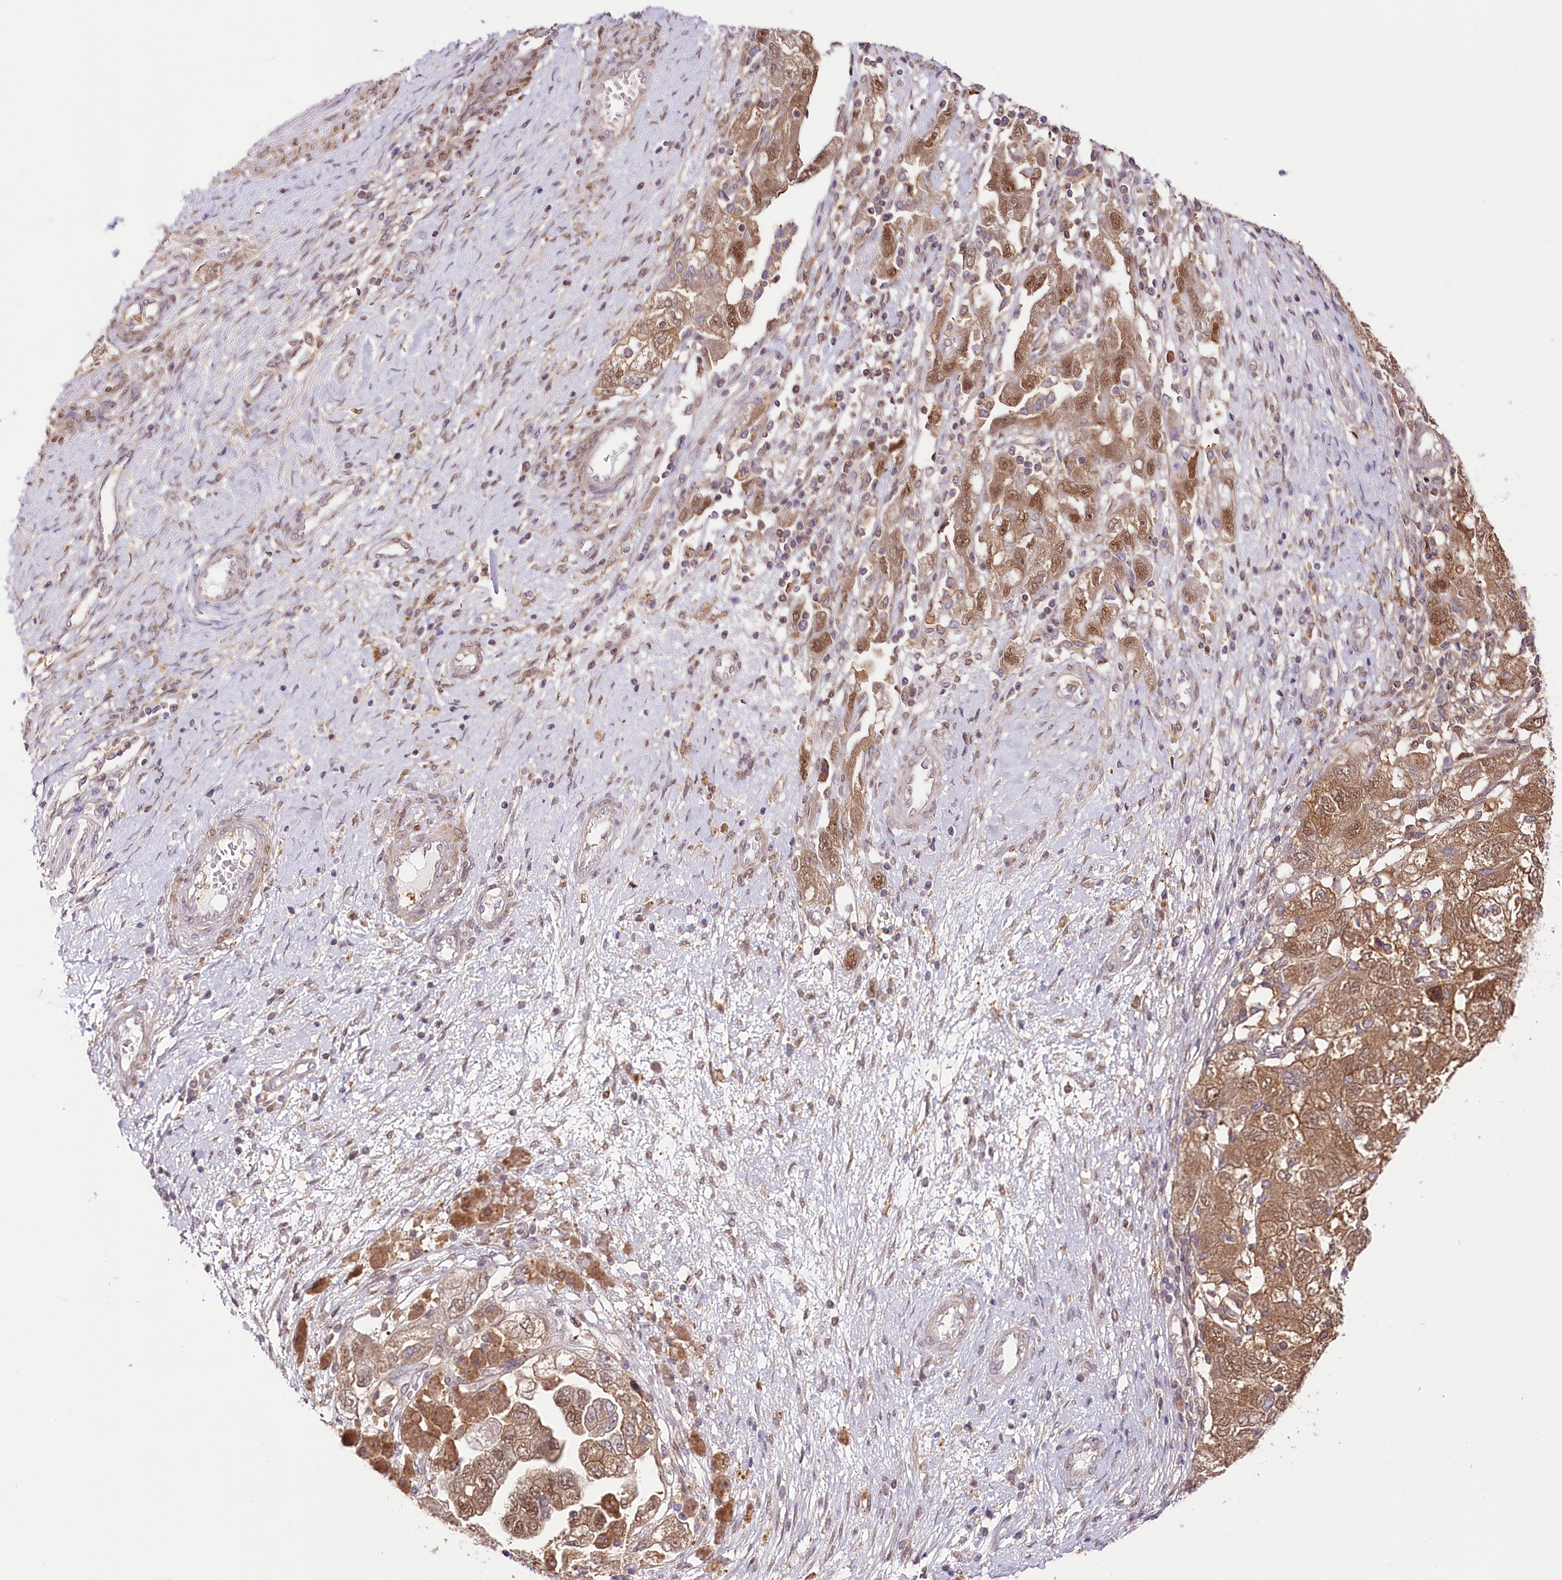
{"staining": {"intensity": "moderate", "quantity": ">75%", "location": "cytoplasmic/membranous,nuclear"}, "tissue": "ovarian cancer", "cell_type": "Tumor cells", "image_type": "cancer", "snomed": [{"axis": "morphology", "description": "Carcinoma, NOS"}, {"axis": "morphology", "description": "Cystadenocarcinoma, serous, NOS"}, {"axis": "topography", "description": "Ovary"}], "caption": "Protein analysis of ovarian cancer tissue reveals moderate cytoplasmic/membranous and nuclear expression in about >75% of tumor cells.", "gene": "UGP2", "patient": {"sex": "female", "age": 69}}